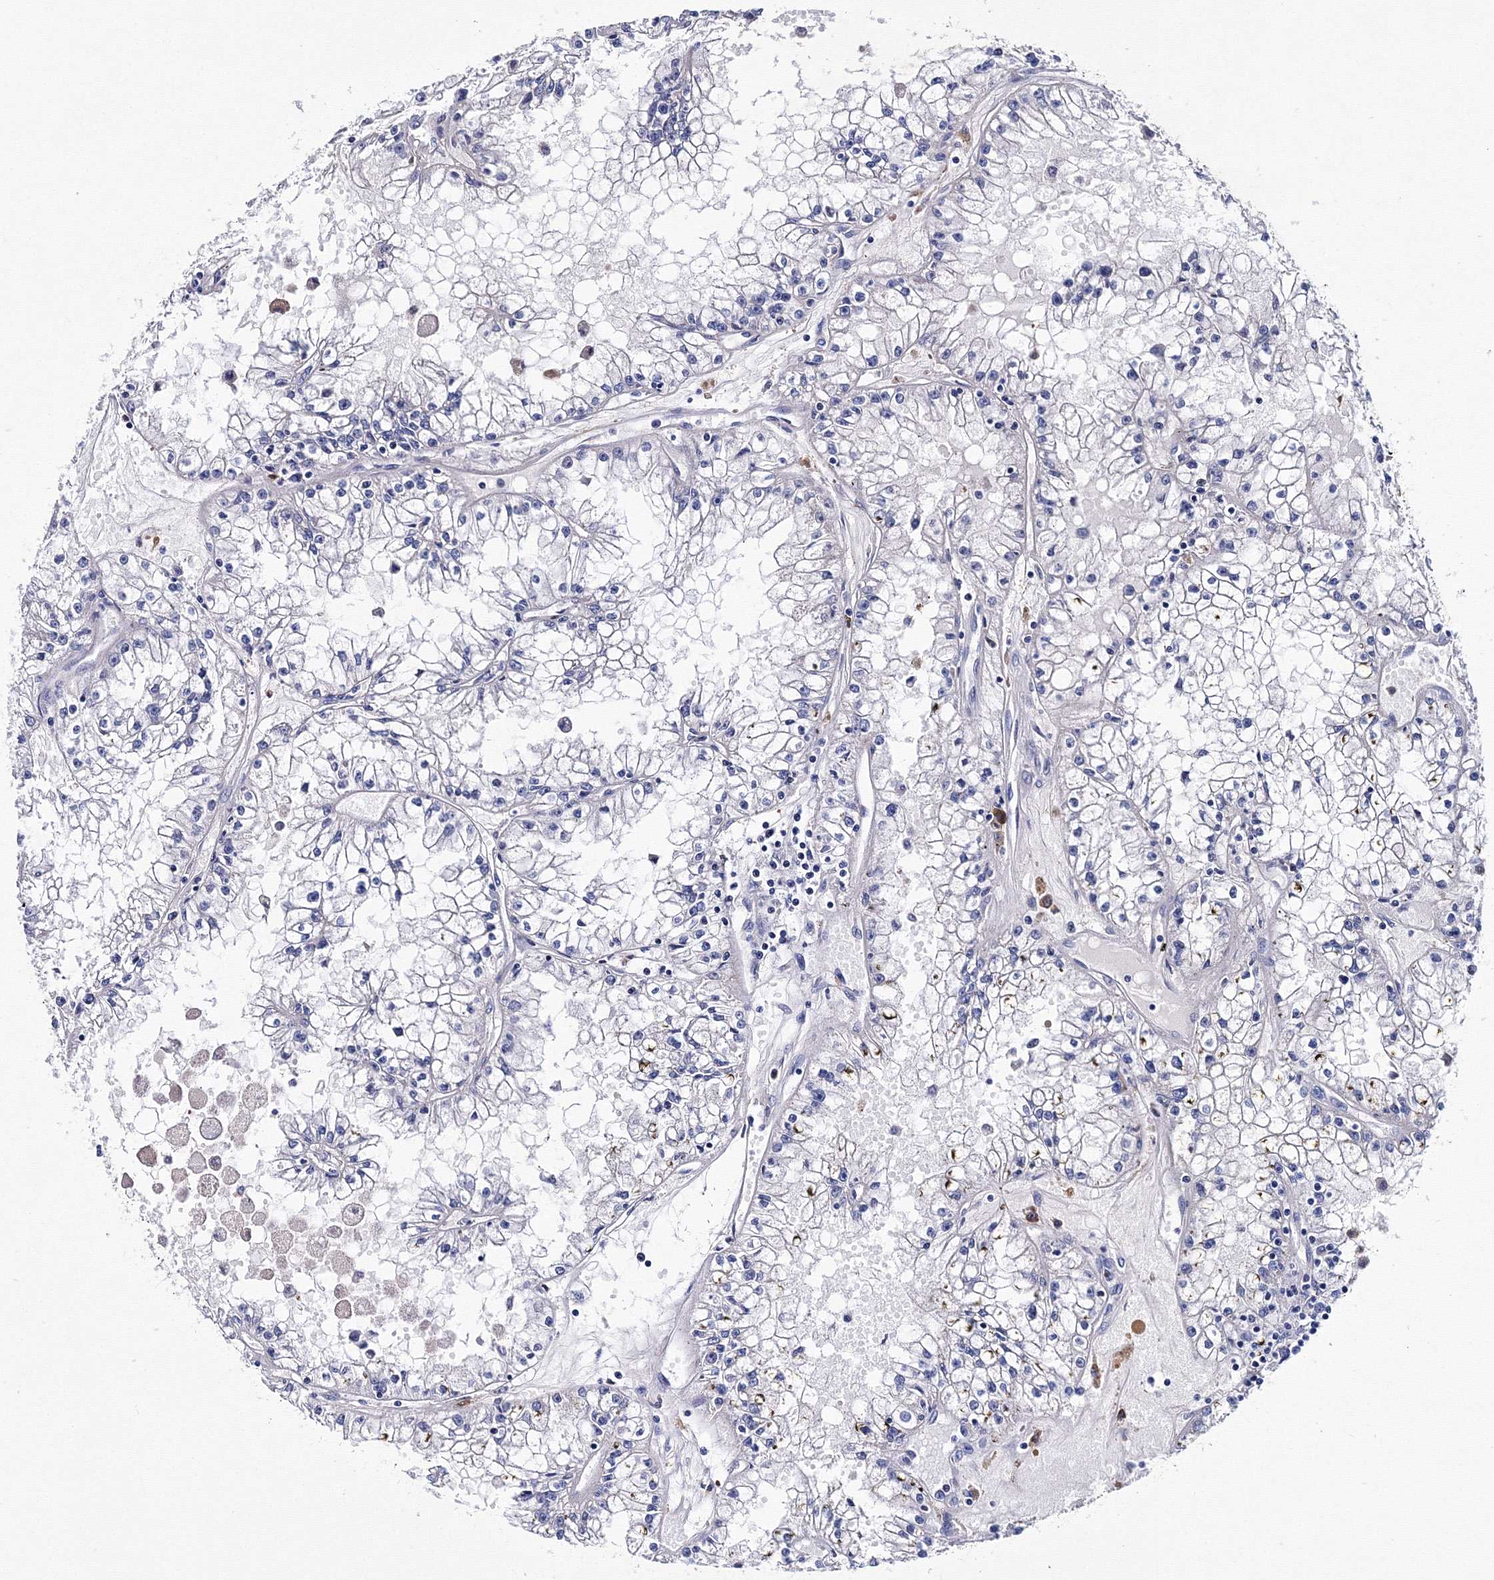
{"staining": {"intensity": "negative", "quantity": "none", "location": "none"}, "tissue": "renal cancer", "cell_type": "Tumor cells", "image_type": "cancer", "snomed": [{"axis": "morphology", "description": "Adenocarcinoma, NOS"}, {"axis": "topography", "description": "Kidney"}], "caption": "Renal cancer (adenocarcinoma) was stained to show a protein in brown. There is no significant staining in tumor cells.", "gene": "TRPM2", "patient": {"sex": "male", "age": 56}}